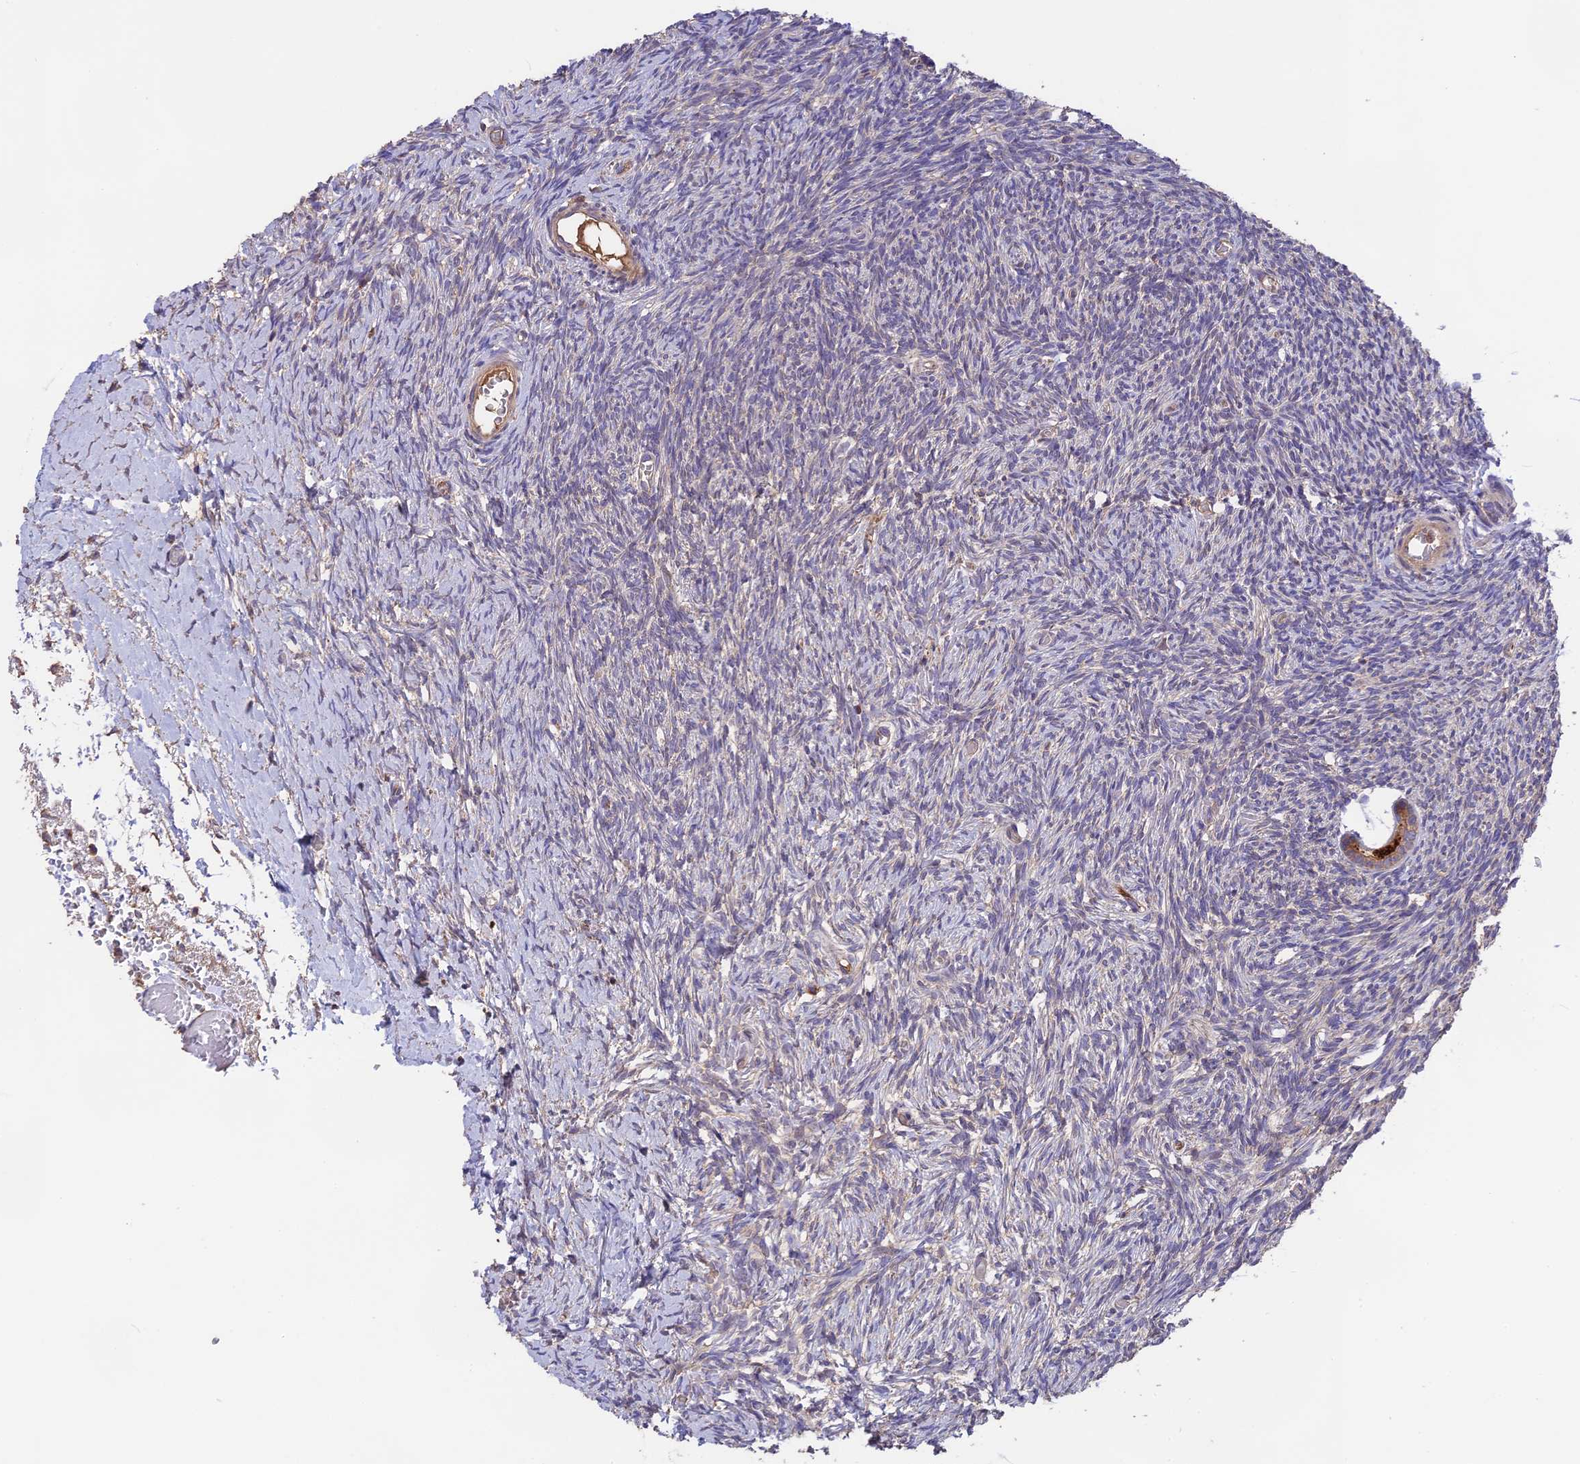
{"staining": {"intensity": "moderate", "quantity": ">75%", "location": "cytoplasmic/membranous"}, "tissue": "ovary", "cell_type": "Follicle cells", "image_type": "normal", "snomed": [{"axis": "morphology", "description": "Normal tissue, NOS"}, {"axis": "topography", "description": "Ovary"}], "caption": "Immunohistochemical staining of unremarkable human ovary demonstrates medium levels of moderate cytoplasmic/membranous positivity in about >75% of follicle cells.", "gene": "NUDT8", "patient": {"sex": "female", "age": 39}}